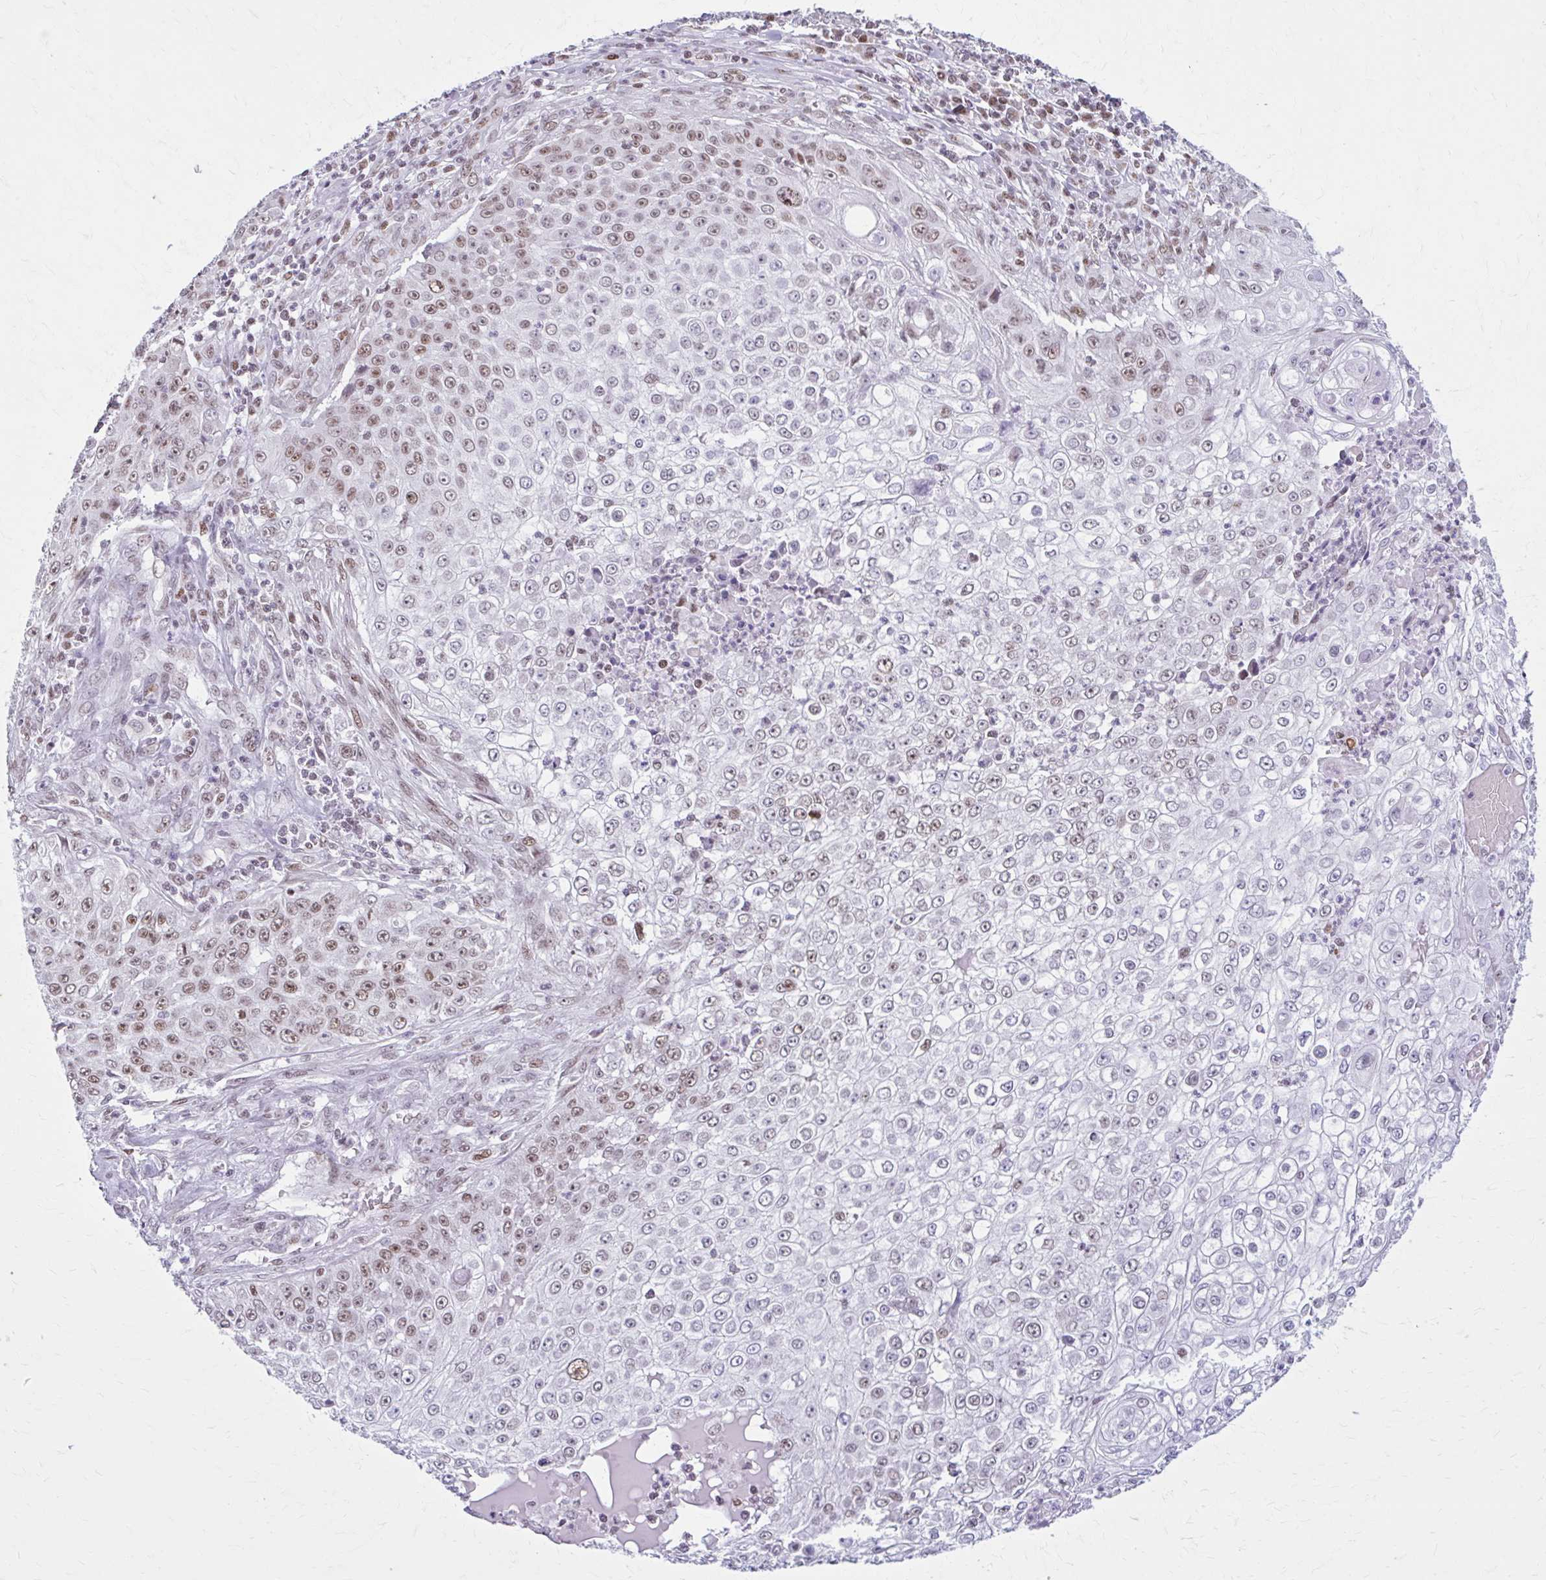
{"staining": {"intensity": "moderate", "quantity": "25%-75%", "location": "nuclear"}, "tissue": "skin cancer", "cell_type": "Tumor cells", "image_type": "cancer", "snomed": [{"axis": "morphology", "description": "Squamous cell carcinoma, NOS"}, {"axis": "topography", "description": "Skin"}], "caption": "Tumor cells display medium levels of moderate nuclear staining in approximately 25%-75% of cells in squamous cell carcinoma (skin). Nuclei are stained in blue.", "gene": "PABIR1", "patient": {"sex": "male", "age": 24}}